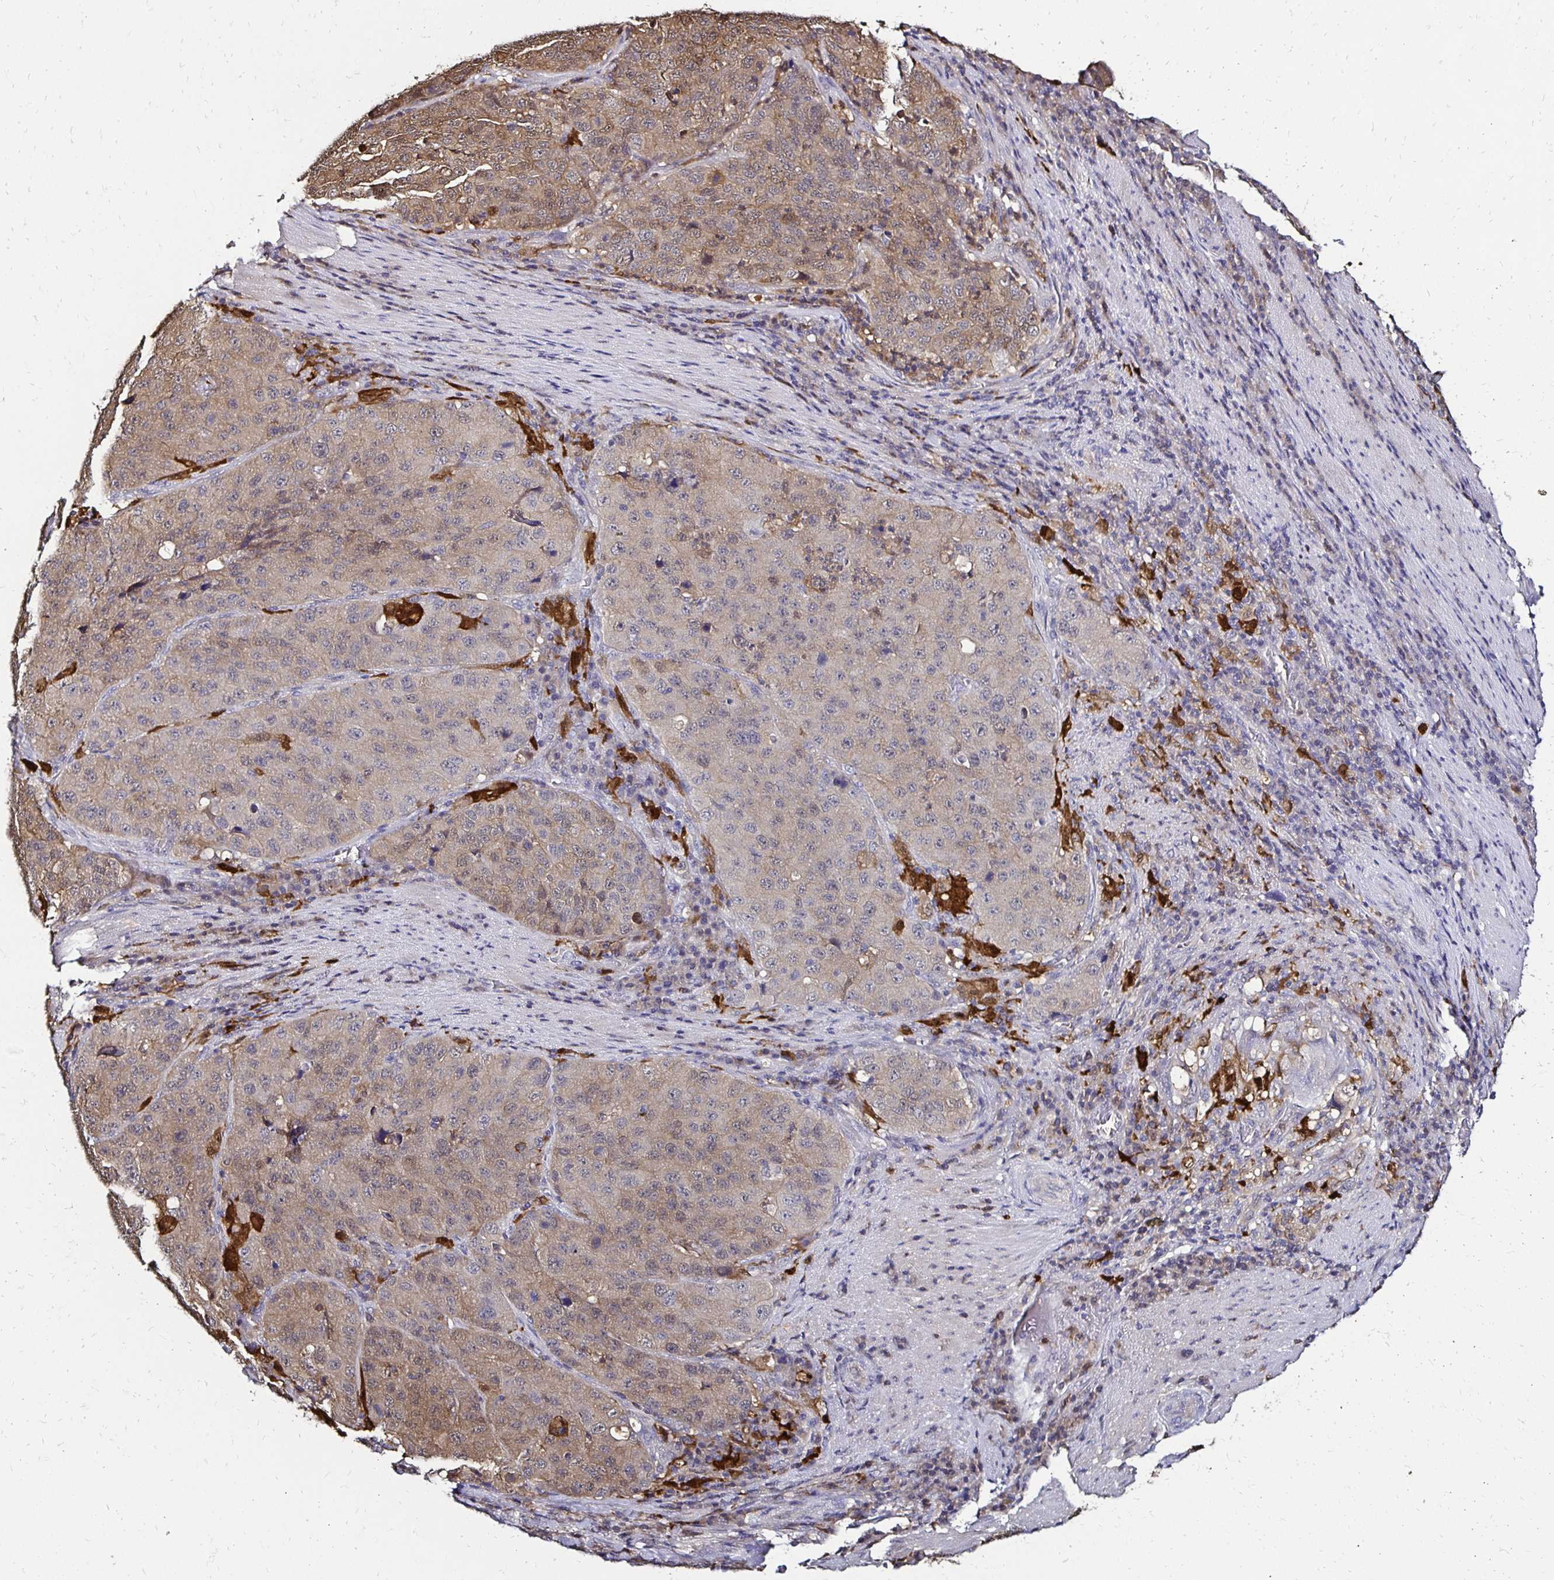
{"staining": {"intensity": "weak", "quantity": "25%-75%", "location": "cytoplasmic/membranous,nuclear"}, "tissue": "stomach cancer", "cell_type": "Tumor cells", "image_type": "cancer", "snomed": [{"axis": "morphology", "description": "Adenocarcinoma, NOS"}, {"axis": "topography", "description": "Stomach"}], "caption": "Immunohistochemical staining of human stomach cancer (adenocarcinoma) reveals low levels of weak cytoplasmic/membranous and nuclear protein expression in approximately 25%-75% of tumor cells.", "gene": "TXN", "patient": {"sex": "male", "age": 71}}